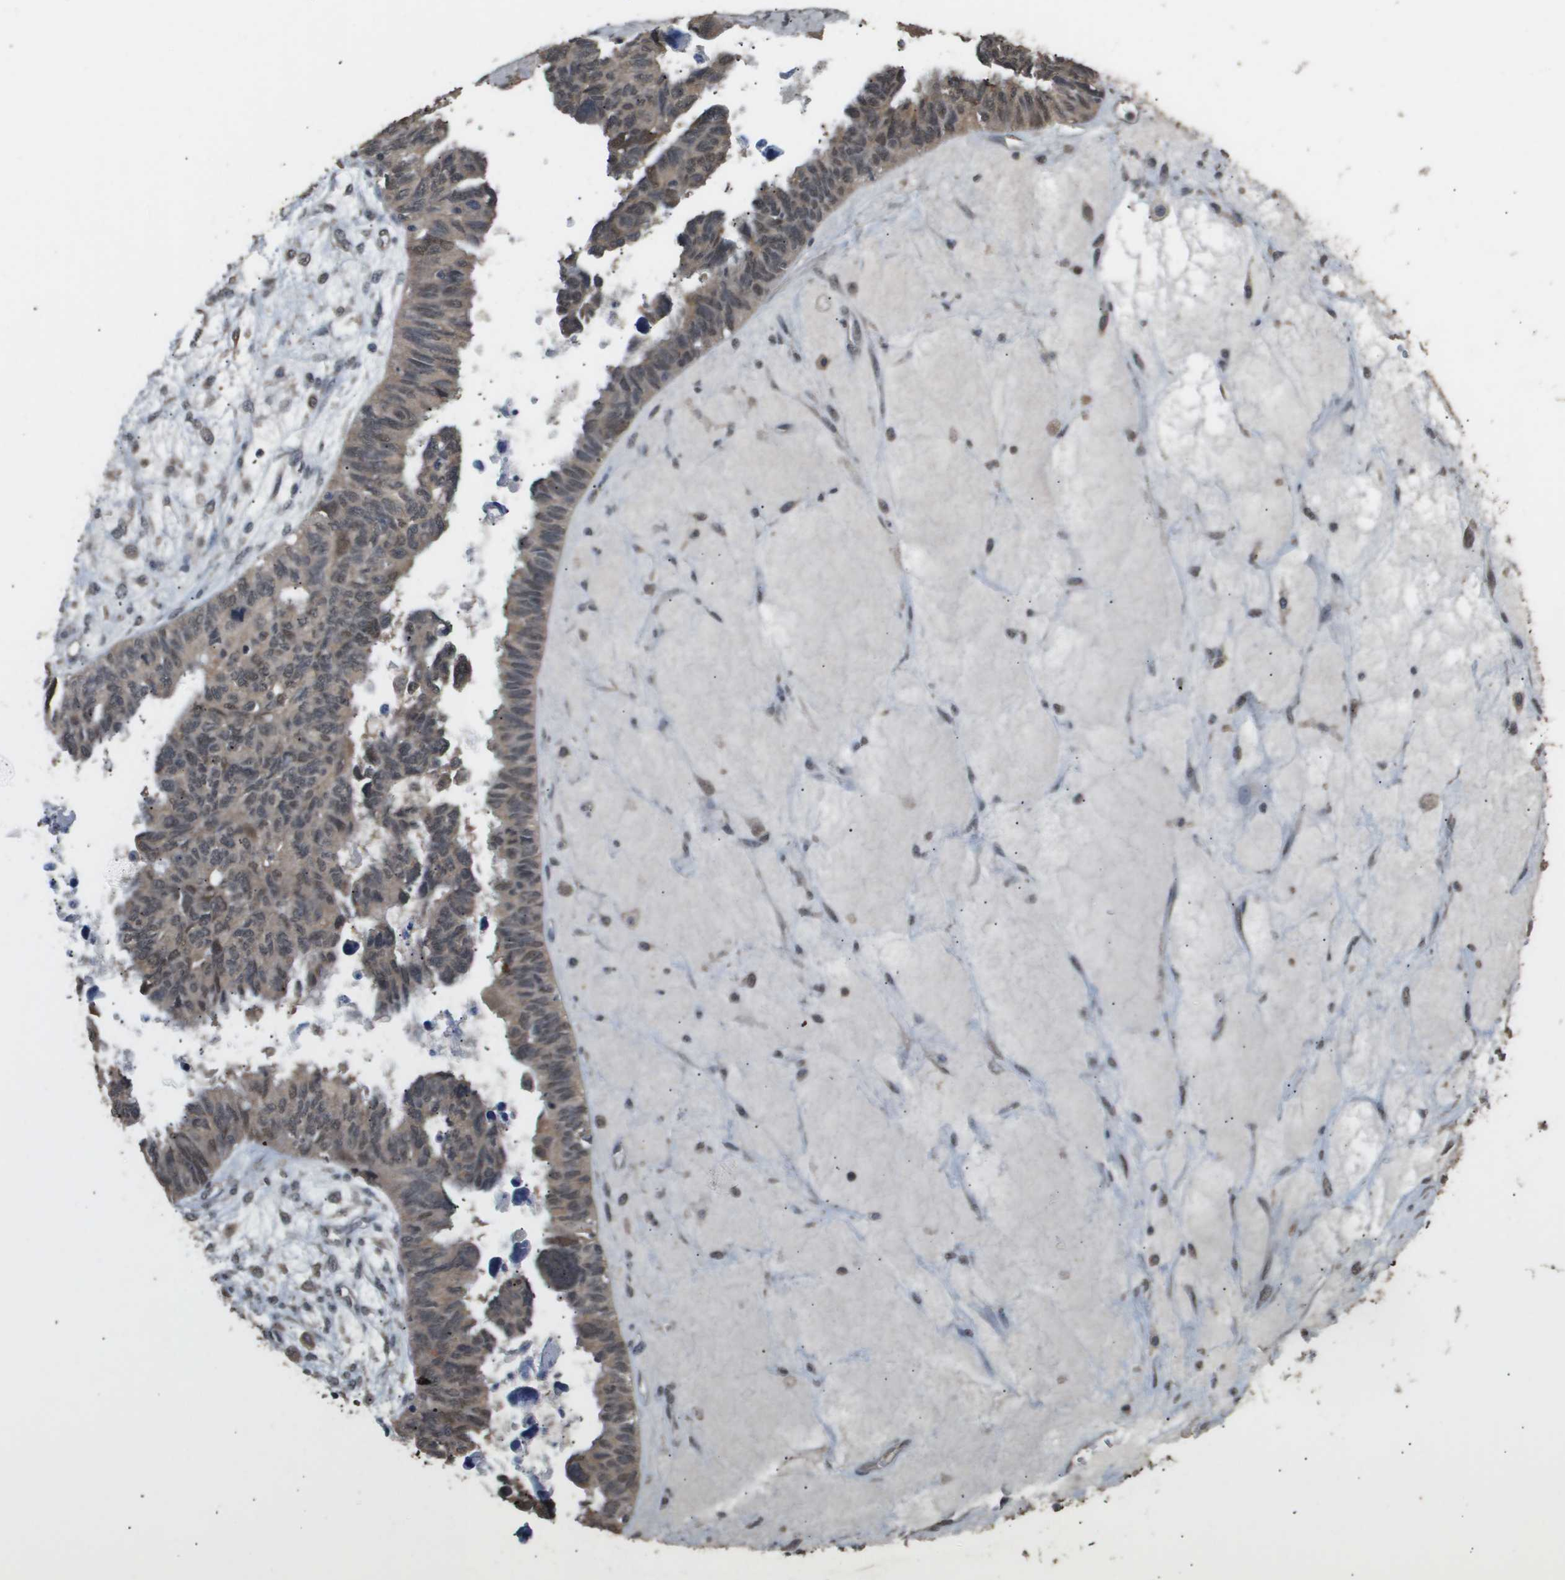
{"staining": {"intensity": "weak", "quantity": ">75%", "location": "cytoplasmic/membranous,nuclear"}, "tissue": "ovarian cancer", "cell_type": "Tumor cells", "image_type": "cancer", "snomed": [{"axis": "morphology", "description": "Cystadenocarcinoma, serous, NOS"}, {"axis": "topography", "description": "Ovary"}], "caption": "Immunohistochemical staining of ovarian serous cystadenocarcinoma demonstrates low levels of weak cytoplasmic/membranous and nuclear protein staining in about >75% of tumor cells. The staining is performed using DAB brown chromogen to label protein expression. The nuclei are counter-stained blue using hematoxylin.", "gene": "ING1", "patient": {"sex": "female", "age": 79}}